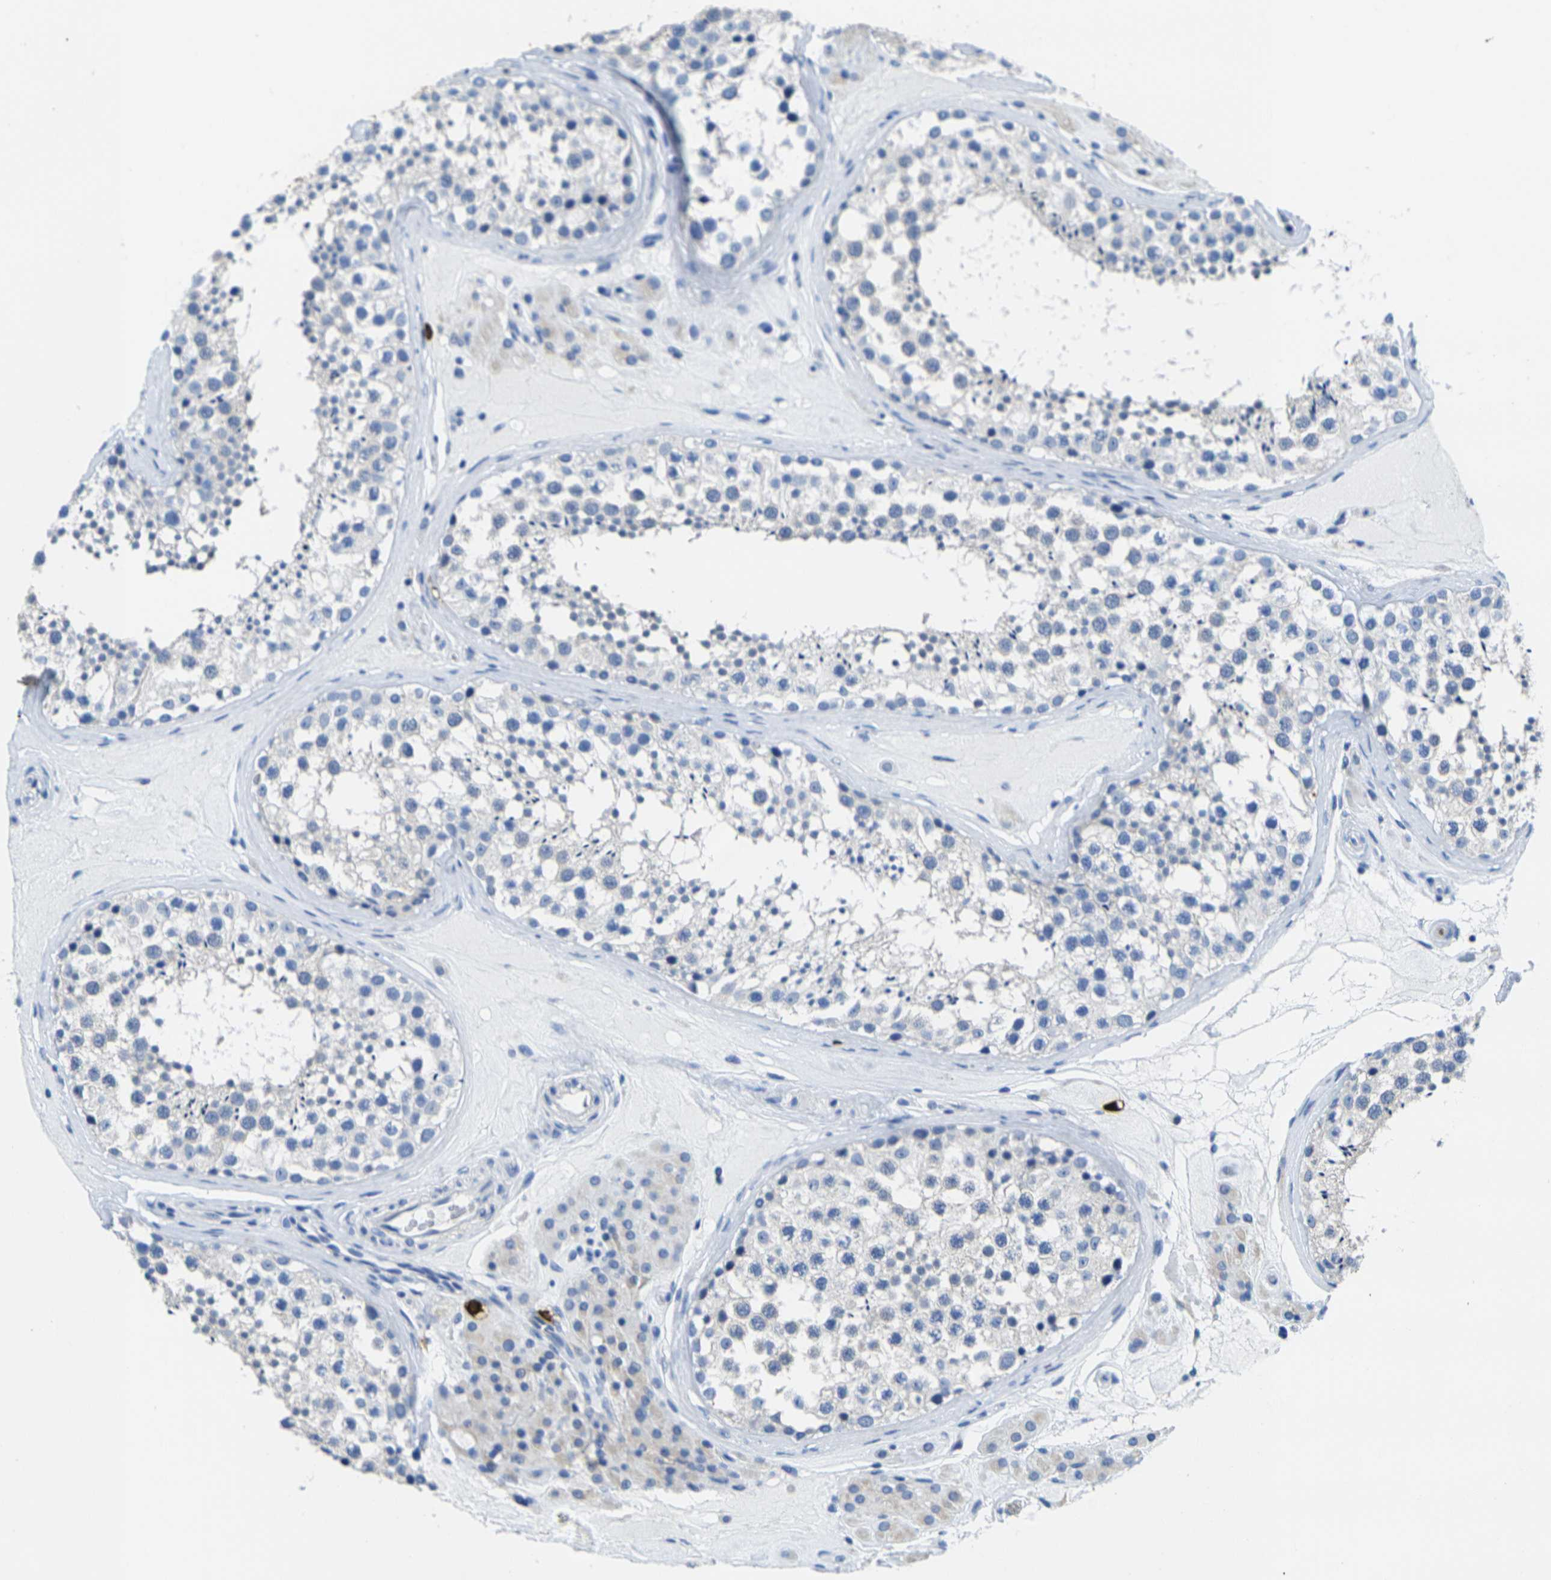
{"staining": {"intensity": "negative", "quantity": "none", "location": "none"}, "tissue": "testis", "cell_type": "Cells in seminiferous ducts", "image_type": "normal", "snomed": [{"axis": "morphology", "description": "Normal tissue, NOS"}, {"axis": "topography", "description": "Testis"}], "caption": "A micrograph of testis stained for a protein demonstrates no brown staining in cells in seminiferous ducts. (DAB immunohistochemistry (IHC) with hematoxylin counter stain).", "gene": "S100A9", "patient": {"sex": "male", "age": 46}}